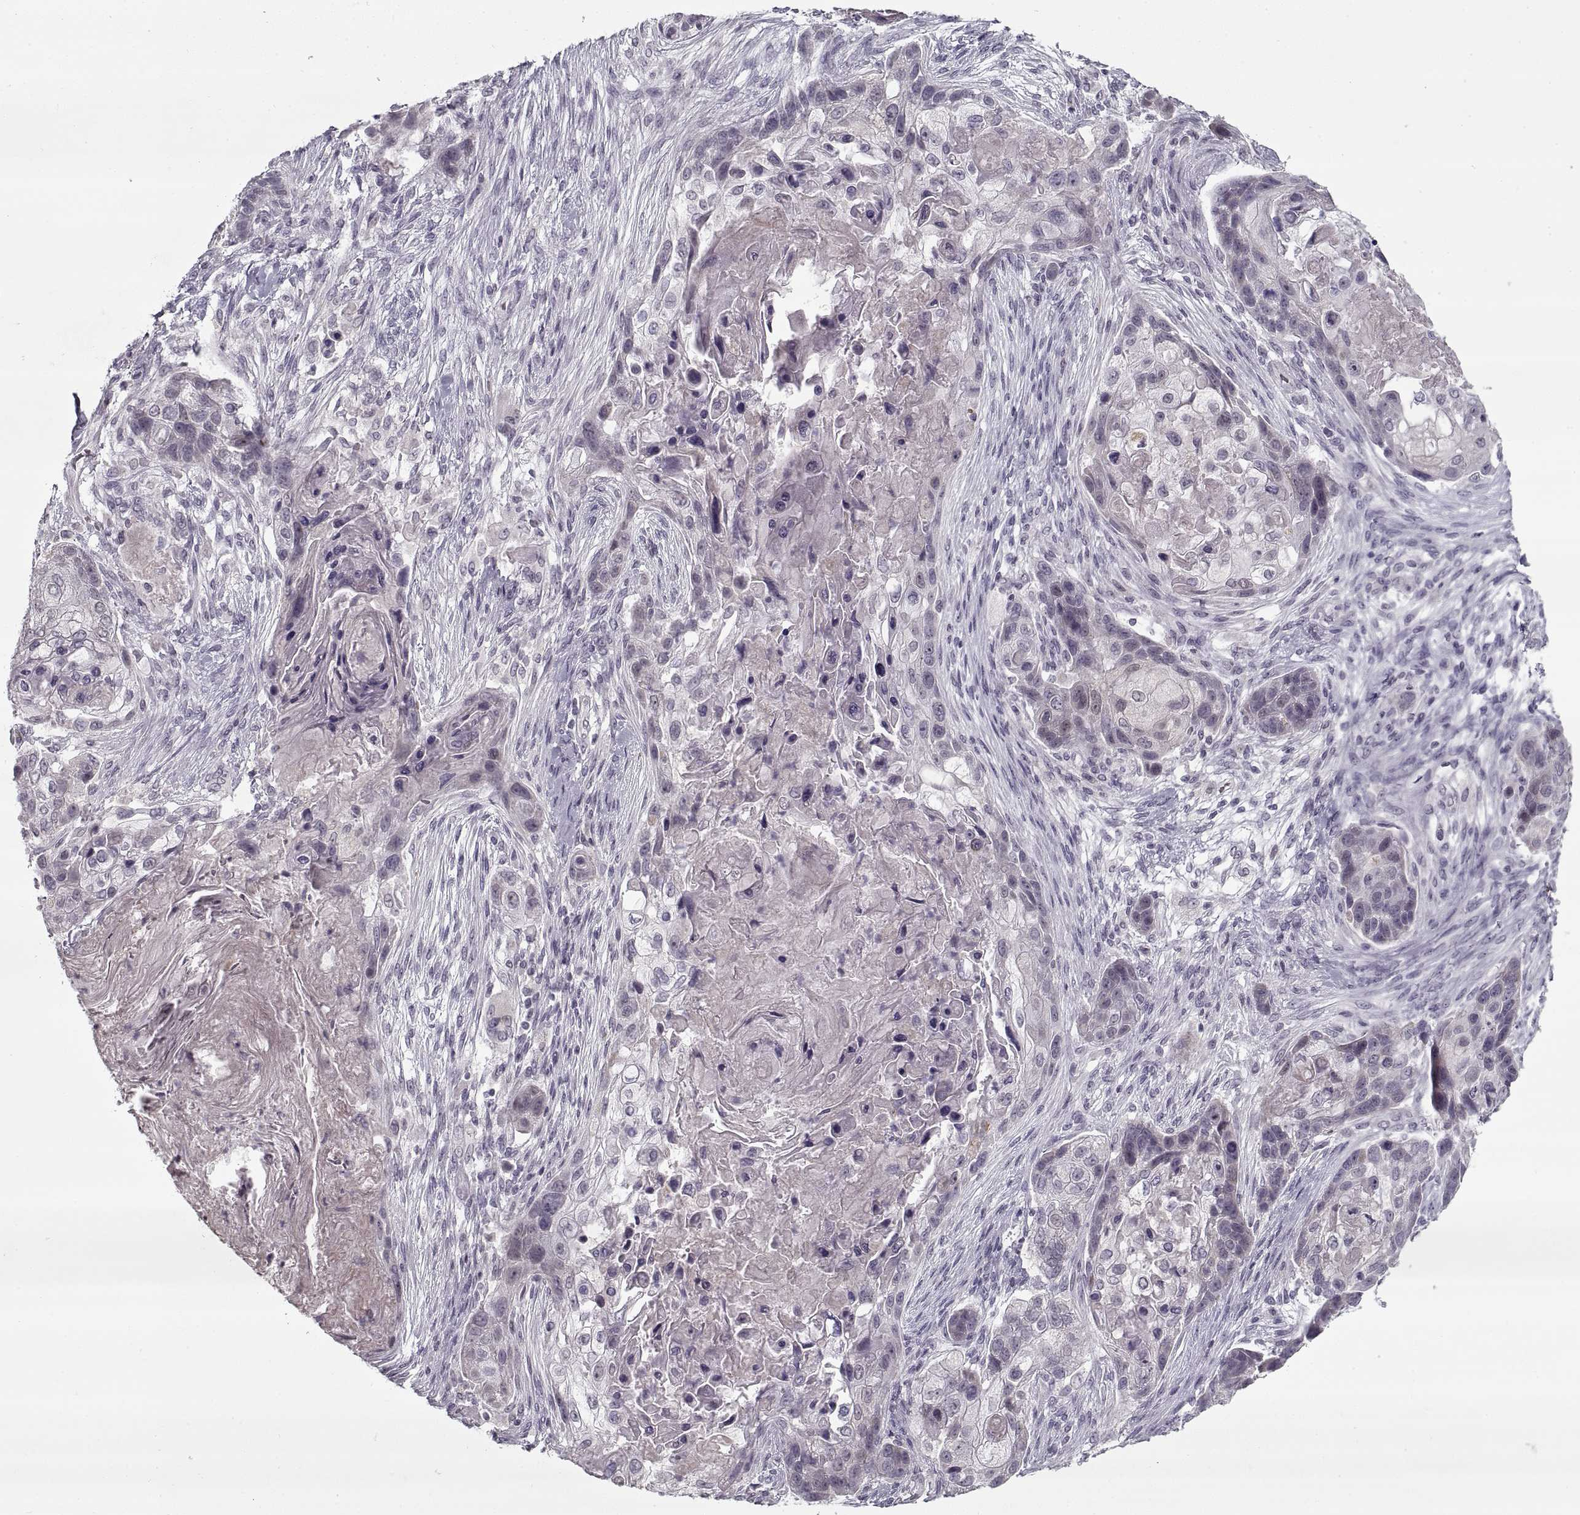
{"staining": {"intensity": "negative", "quantity": "none", "location": "none"}, "tissue": "lung cancer", "cell_type": "Tumor cells", "image_type": "cancer", "snomed": [{"axis": "morphology", "description": "Squamous cell carcinoma, NOS"}, {"axis": "topography", "description": "Lung"}], "caption": "This is an IHC micrograph of lung cancer. There is no staining in tumor cells.", "gene": "GAD2", "patient": {"sex": "male", "age": 69}}